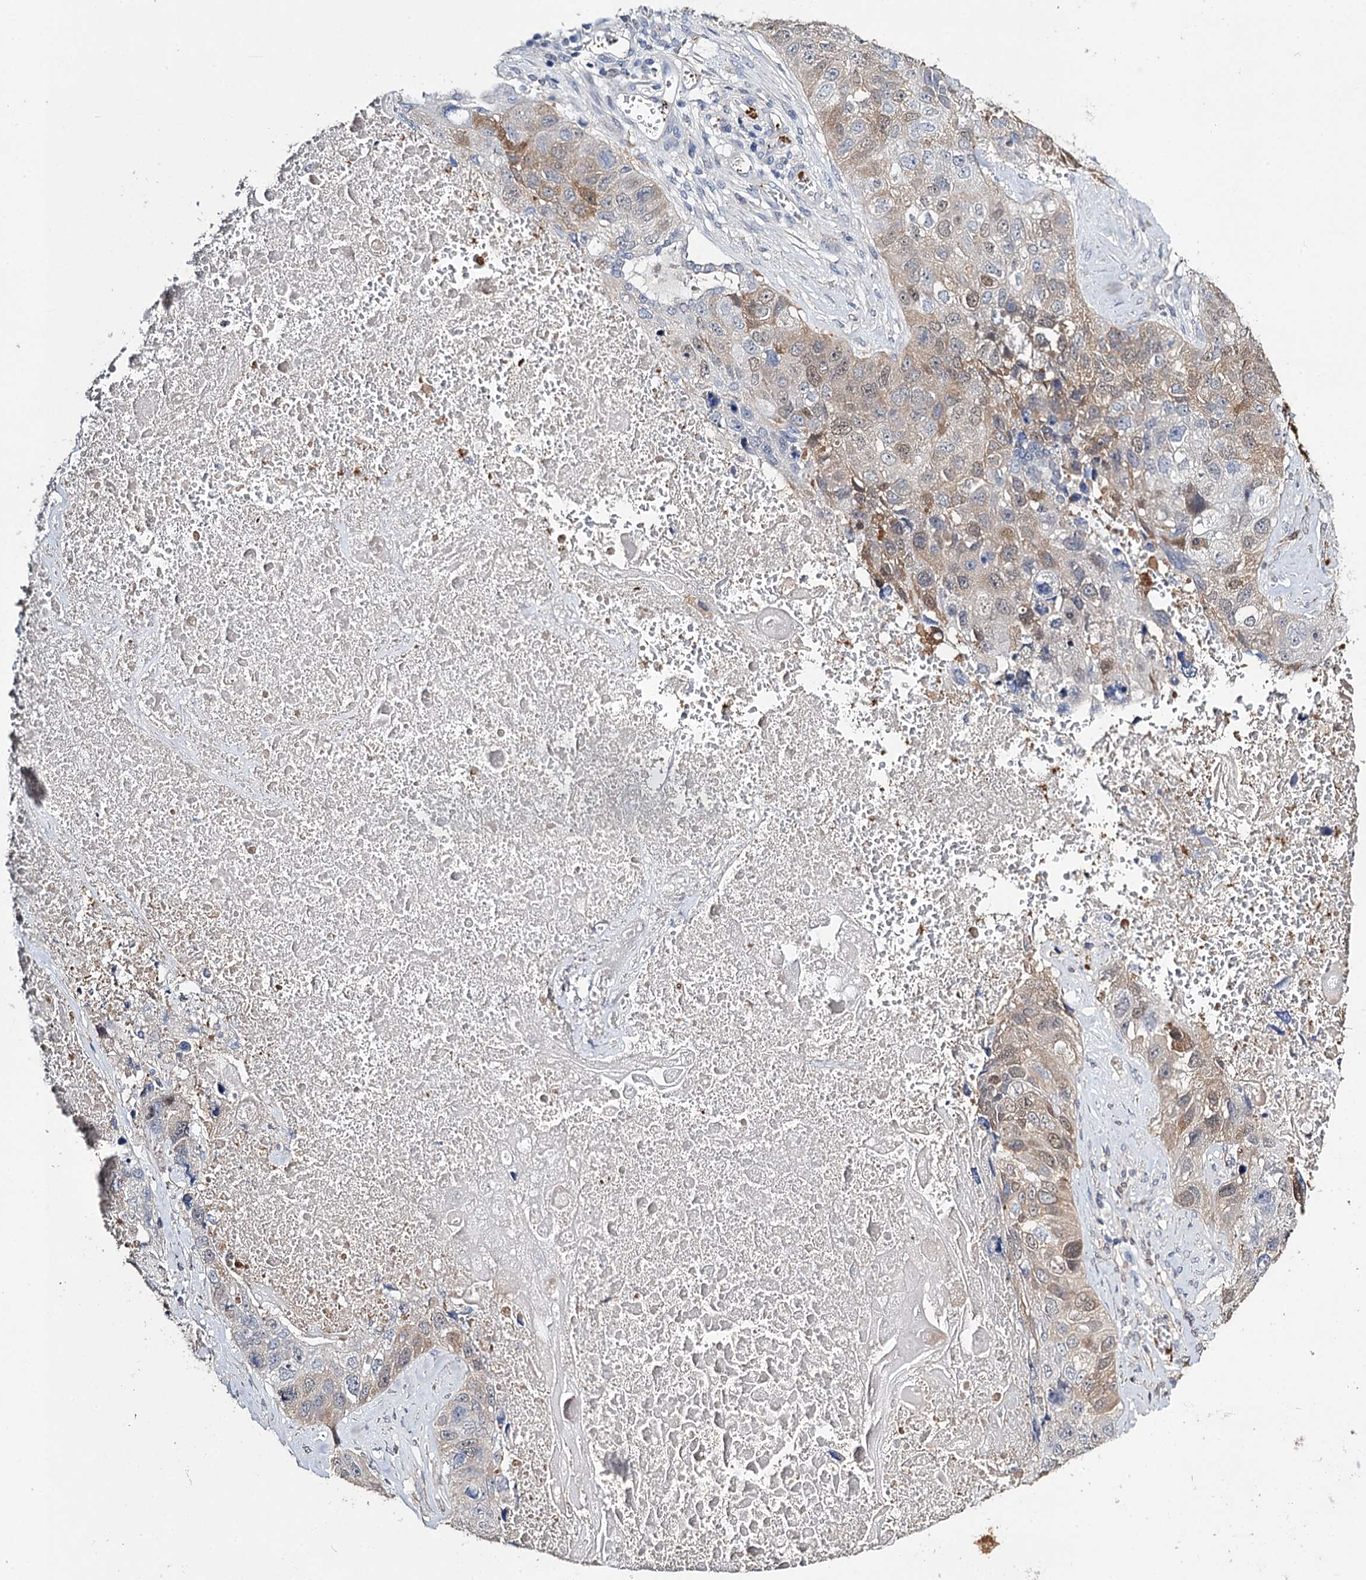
{"staining": {"intensity": "moderate", "quantity": "<25%", "location": "cytoplasmic/membranous,nuclear"}, "tissue": "lung cancer", "cell_type": "Tumor cells", "image_type": "cancer", "snomed": [{"axis": "morphology", "description": "Squamous cell carcinoma, NOS"}, {"axis": "topography", "description": "Lung"}], "caption": "Immunohistochemistry (IHC) staining of lung cancer, which displays low levels of moderate cytoplasmic/membranous and nuclear staining in approximately <25% of tumor cells indicating moderate cytoplasmic/membranous and nuclear protein positivity. The staining was performed using DAB (3,3'-diaminobenzidine) (brown) for protein detection and nuclei were counterstained in hematoxylin (blue).", "gene": "DNAH6", "patient": {"sex": "male", "age": 61}}